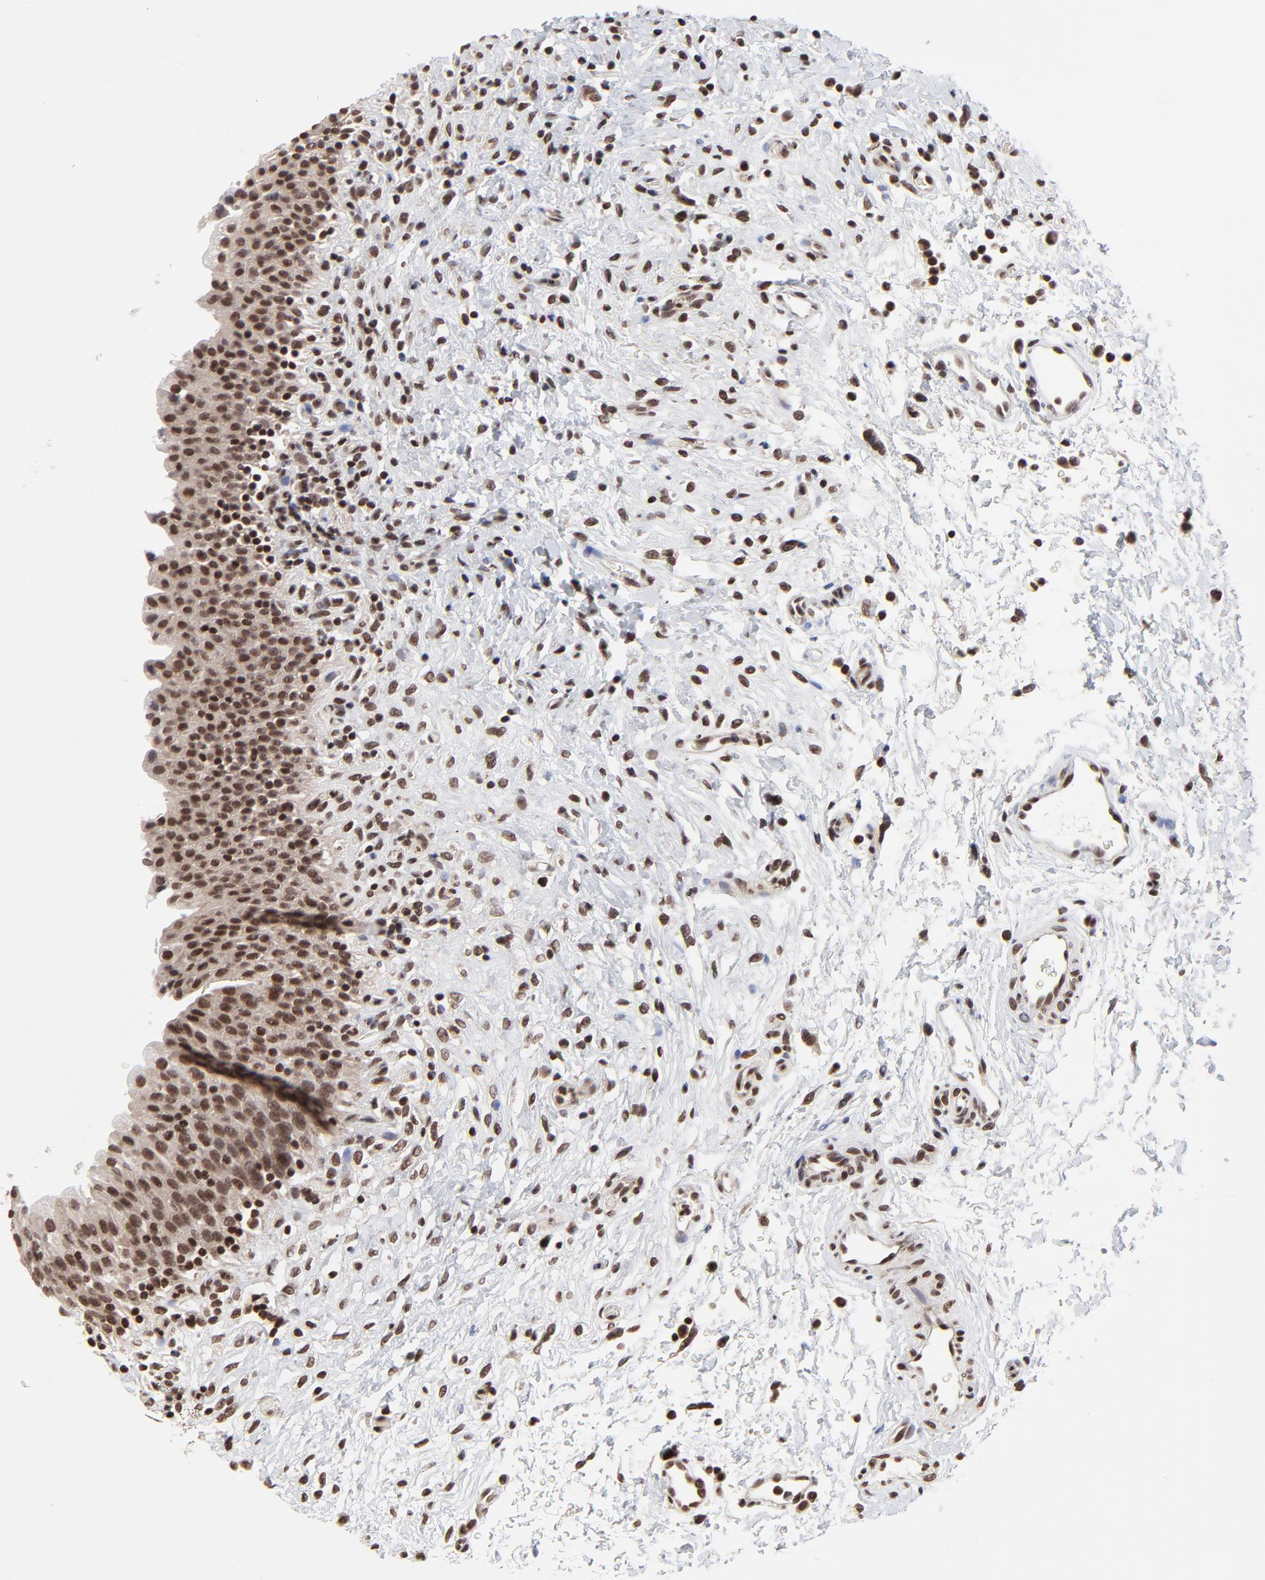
{"staining": {"intensity": "moderate", "quantity": ">75%", "location": "nuclear"}, "tissue": "urinary bladder", "cell_type": "Urothelial cells", "image_type": "normal", "snomed": [{"axis": "morphology", "description": "Normal tissue, NOS"}, {"axis": "topography", "description": "Urinary bladder"}], "caption": "Immunohistochemistry (DAB (3,3'-diaminobenzidine)) staining of unremarkable human urinary bladder demonstrates moderate nuclear protein positivity in about >75% of urothelial cells.", "gene": "ZNF777", "patient": {"sex": "male", "age": 51}}